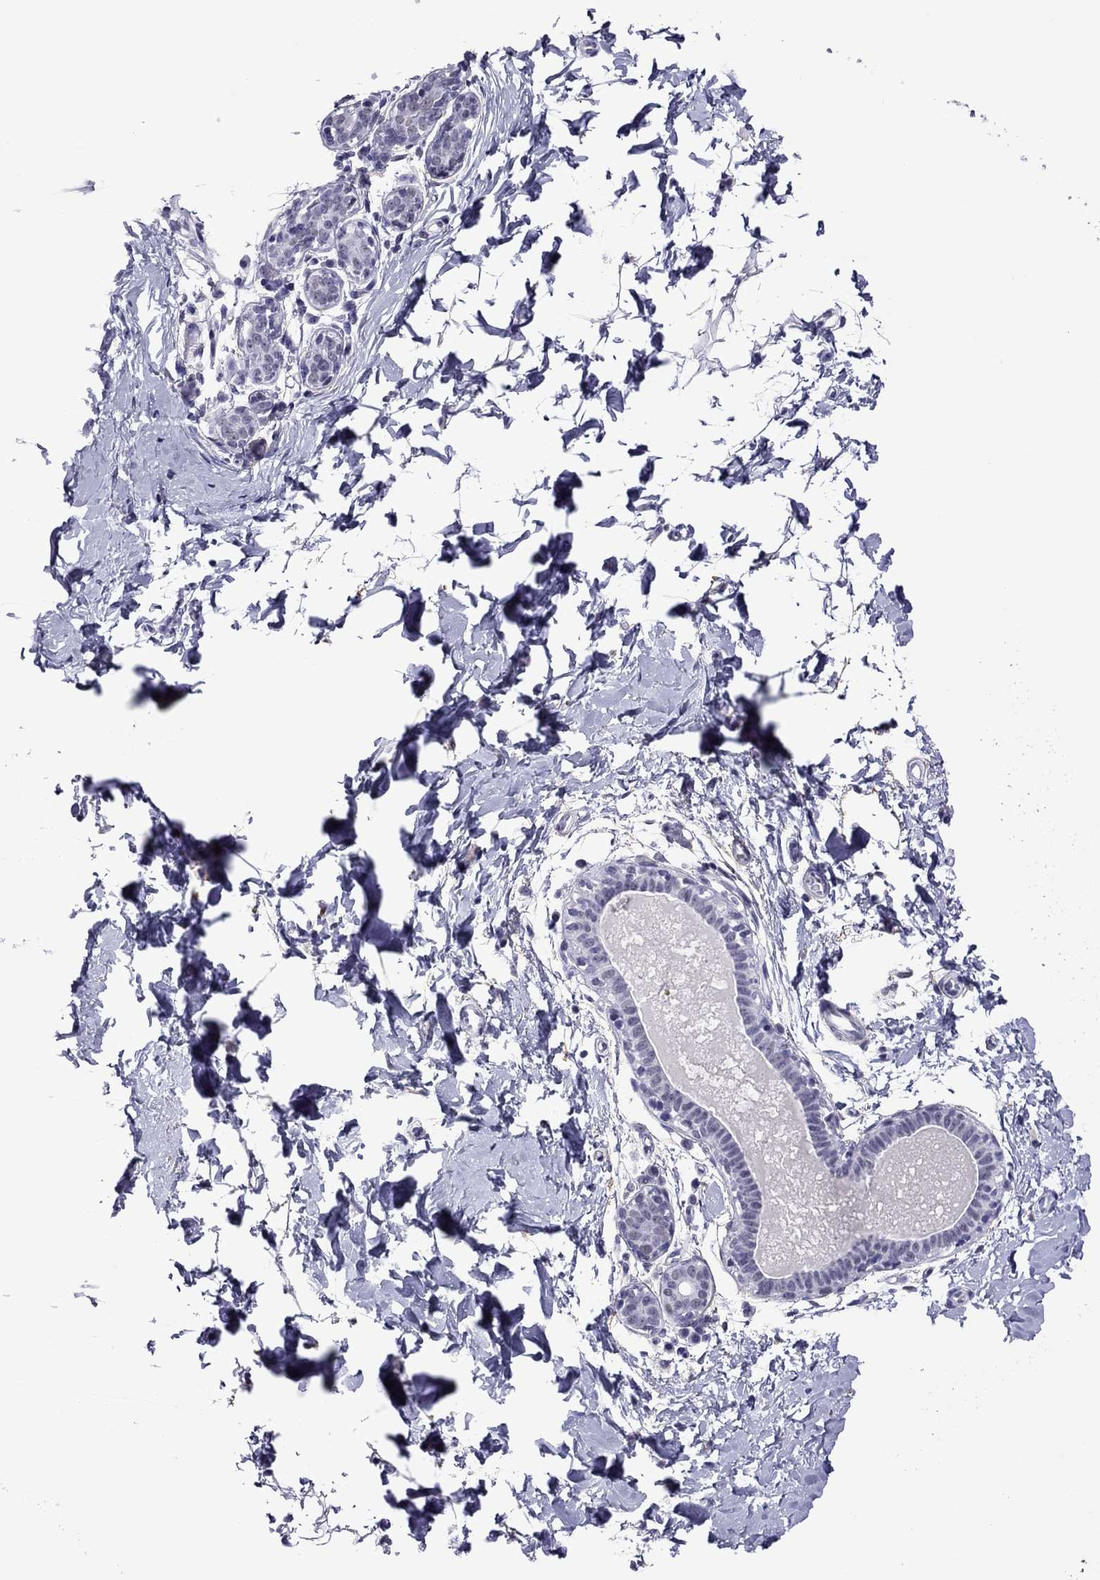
{"staining": {"intensity": "negative", "quantity": "none", "location": "none"}, "tissue": "breast", "cell_type": "Adipocytes", "image_type": "normal", "snomed": [{"axis": "morphology", "description": "Normal tissue, NOS"}, {"axis": "topography", "description": "Breast"}], "caption": "This micrograph is of benign breast stained with immunohistochemistry to label a protein in brown with the nuclei are counter-stained blue. There is no staining in adipocytes. (Brightfield microscopy of DAB IHC at high magnification).", "gene": "ZNF646", "patient": {"sex": "female", "age": 37}}